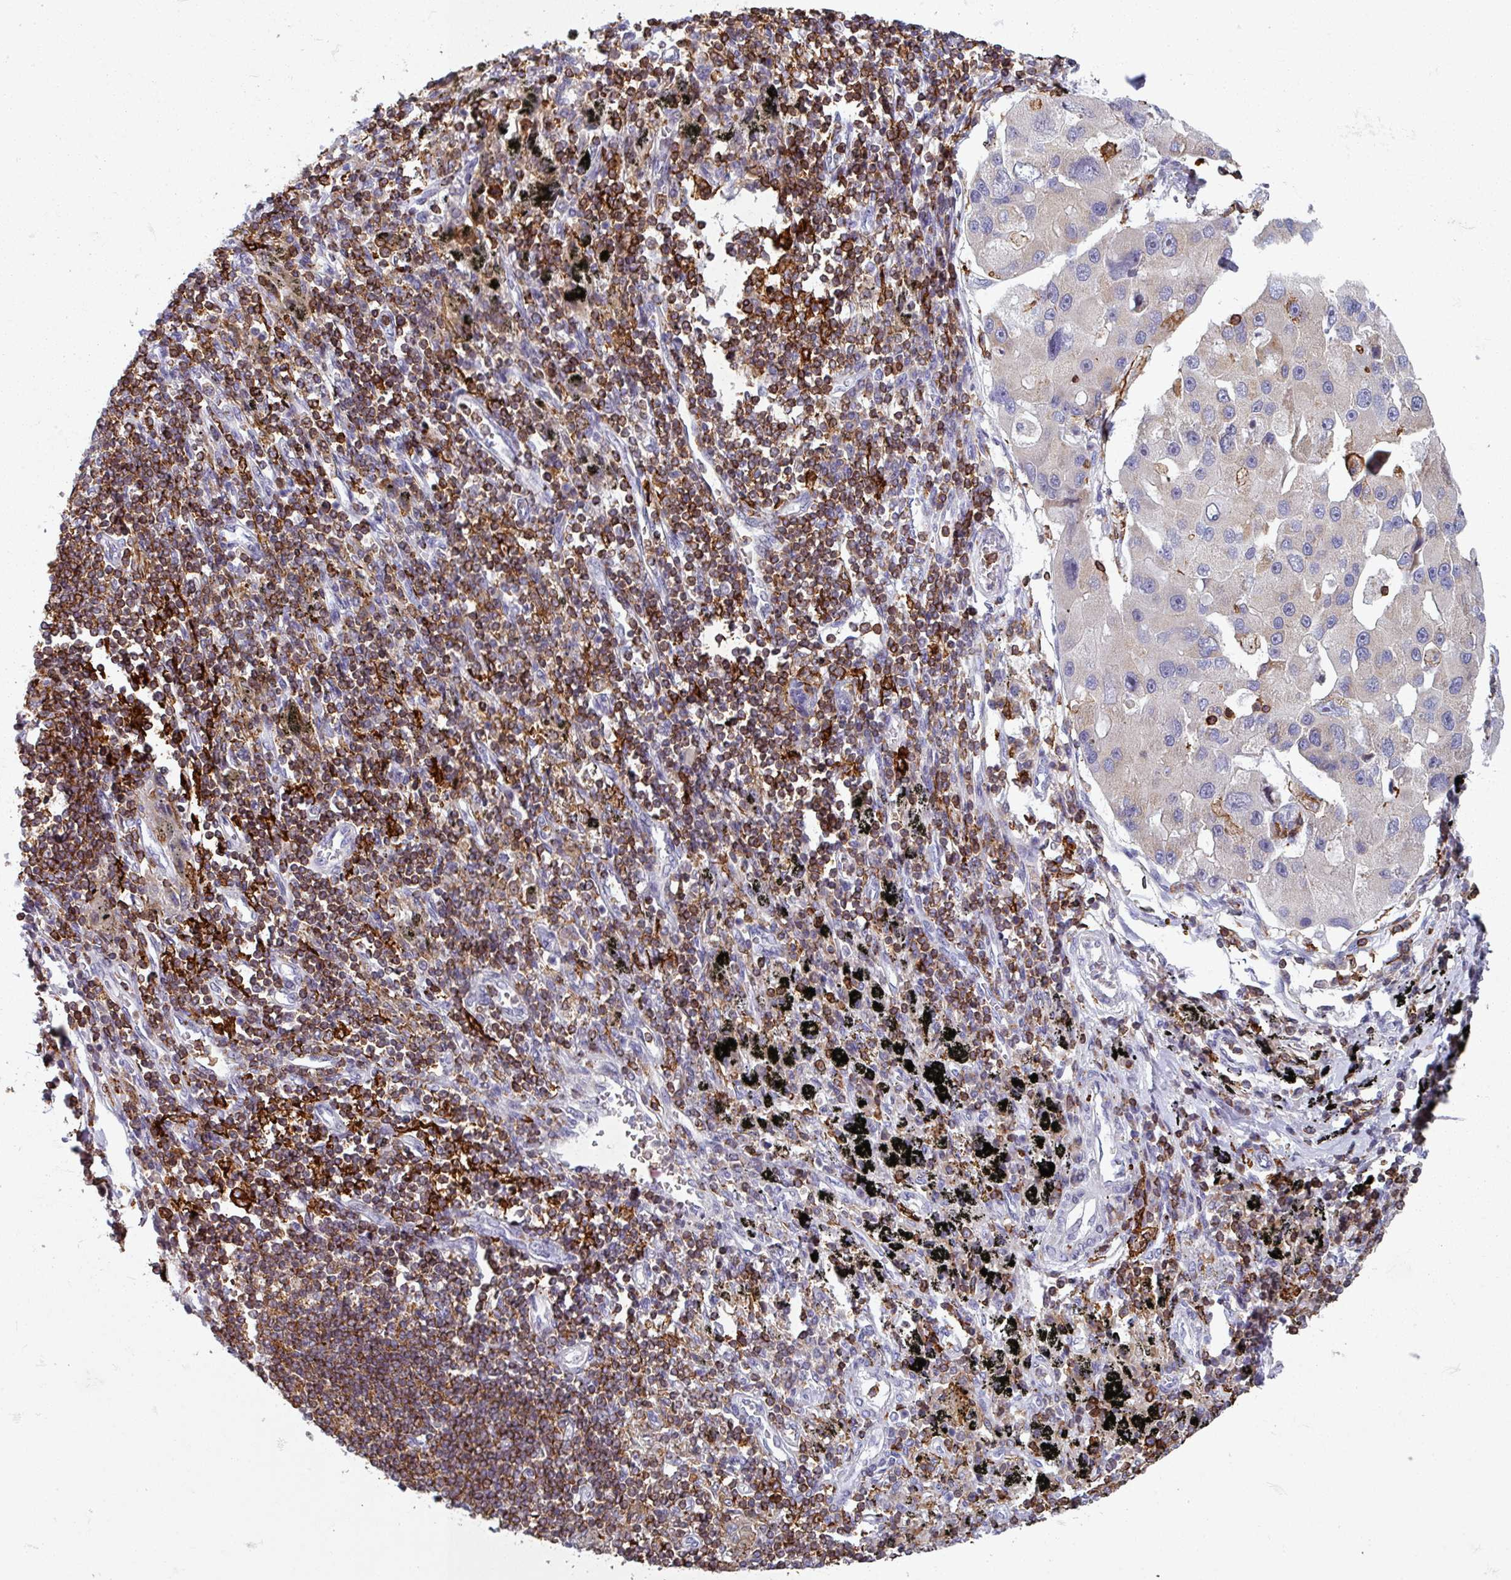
{"staining": {"intensity": "negative", "quantity": "none", "location": "none"}, "tissue": "lung cancer", "cell_type": "Tumor cells", "image_type": "cancer", "snomed": [{"axis": "morphology", "description": "Adenocarcinoma, NOS"}, {"axis": "topography", "description": "Lung"}], "caption": "Lung cancer was stained to show a protein in brown. There is no significant staining in tumor cells. (DAB (3,3'-diaminobenzidine) immunohistochemistry with hematoxylin counter stain).", "gene": "NEDD9", "patient": {"sex": "female", "age": 54}}